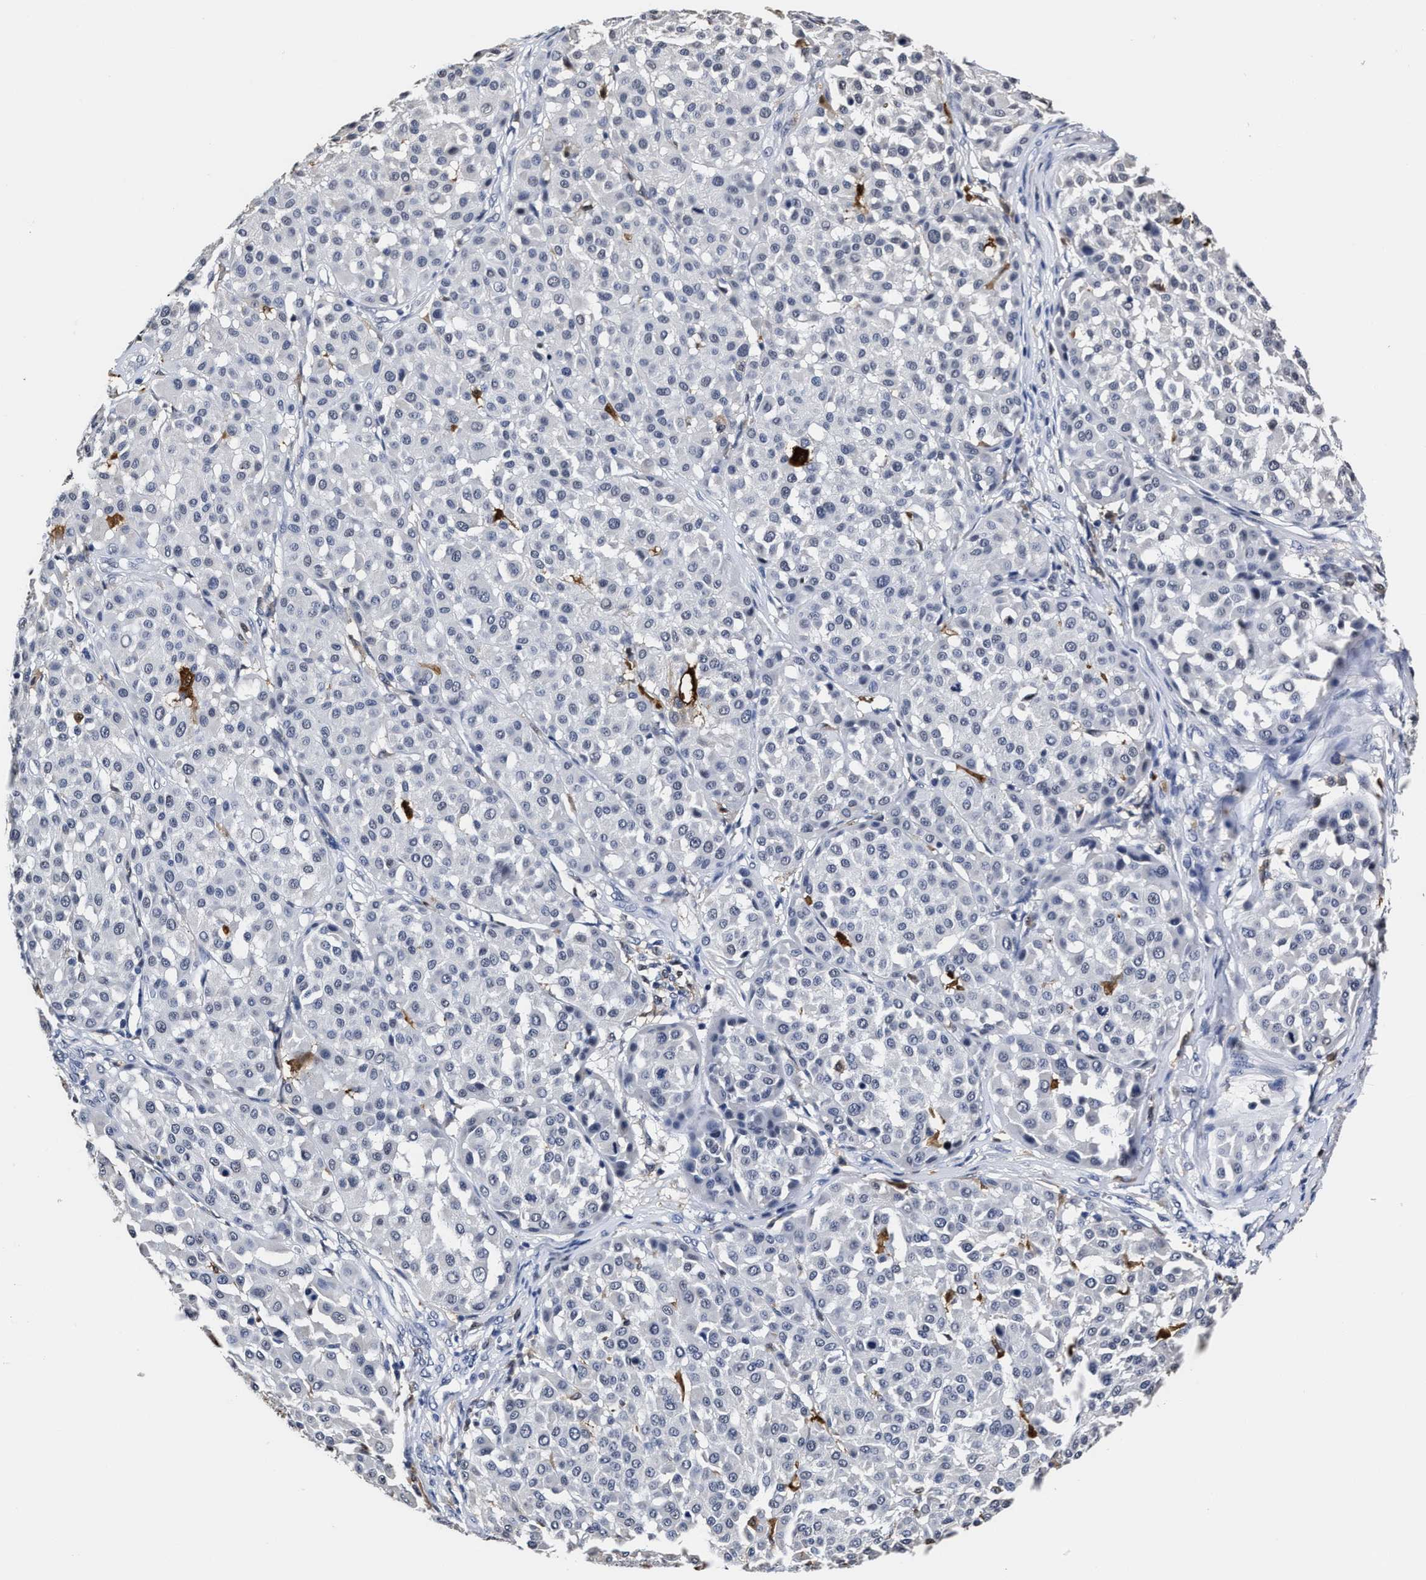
{"staining": {"intensity": "negative", "quantity": "none", "location": "none"}, "tissue": "melanoma", "cell_type": "Tumor cells", "image_type": "cancer", "snomed": [{"axis": "morphology", "description": "Malignant melanoma, Metastatic site"}, {"axis": "topography", "description": "Soft tissue"}], "caption": "Human malignant melanoma (metastatic site) stained for a protein using immunohistochemistry (IHC) shows no staining in tumor cells.", "gene": "PRPF4B", "patient": {"sex": "male", "age": 41}}